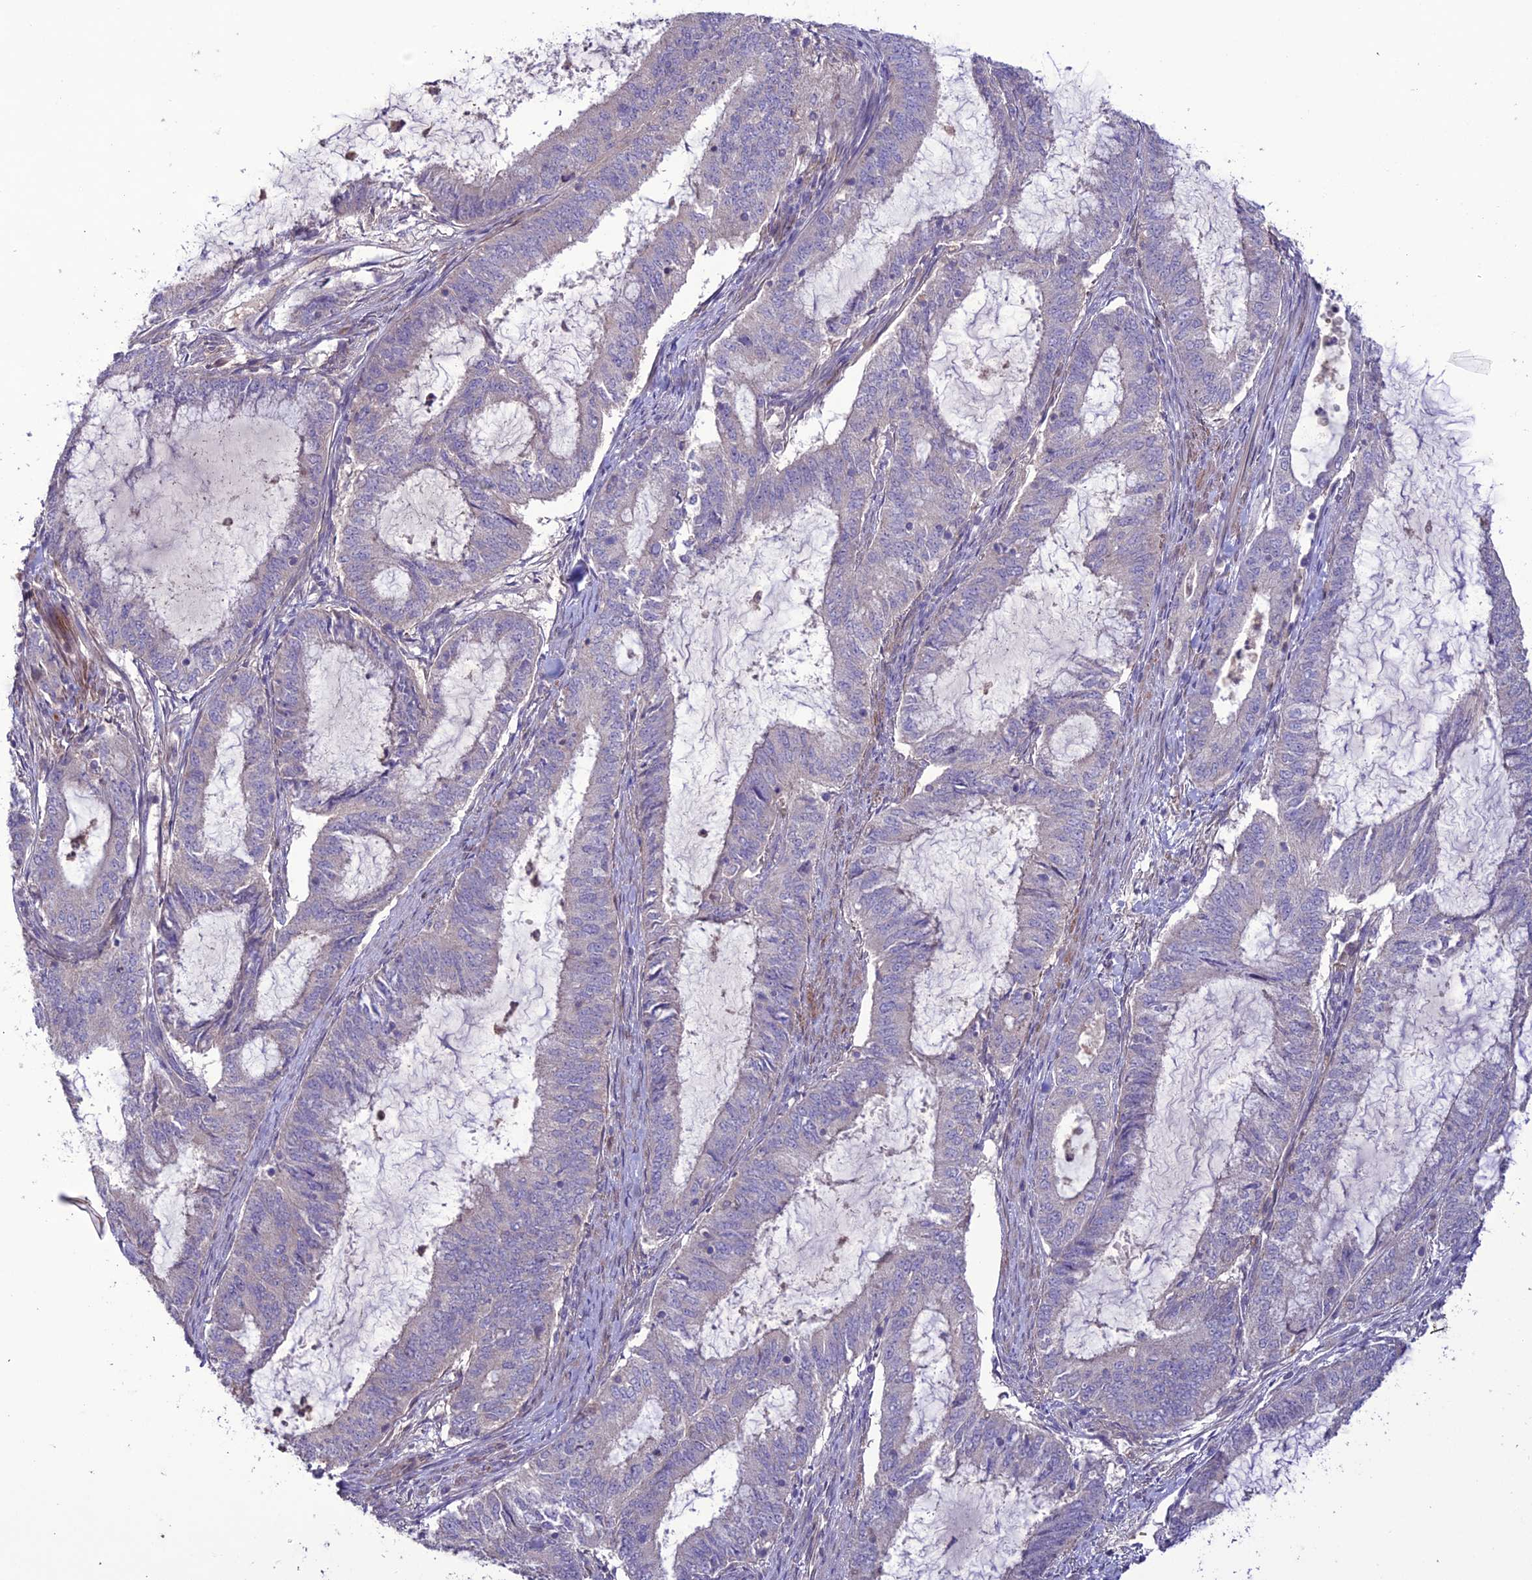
{"staining": {"intensity": "negative", "quantity": "none", "location": "none"}, "tissue": "endometrial cancer", "cell_type": "Tumor cells", "image_type": "cancer", "snomed": [{"axis": "morphology", "description": "Adenocarcinoma, NOS"}, {"axis": "topography", "description": "Endometrium"}], "caption": "High magnification brightfield microscopy of endometrial cancer (adenocarcinoma) stained with DAB (brown) and counterstained with hematoxylin (blue): tumor cells show no significant positivity.", "gene": "C2orf76", "patient": {"sex": "female", "age": 51}}